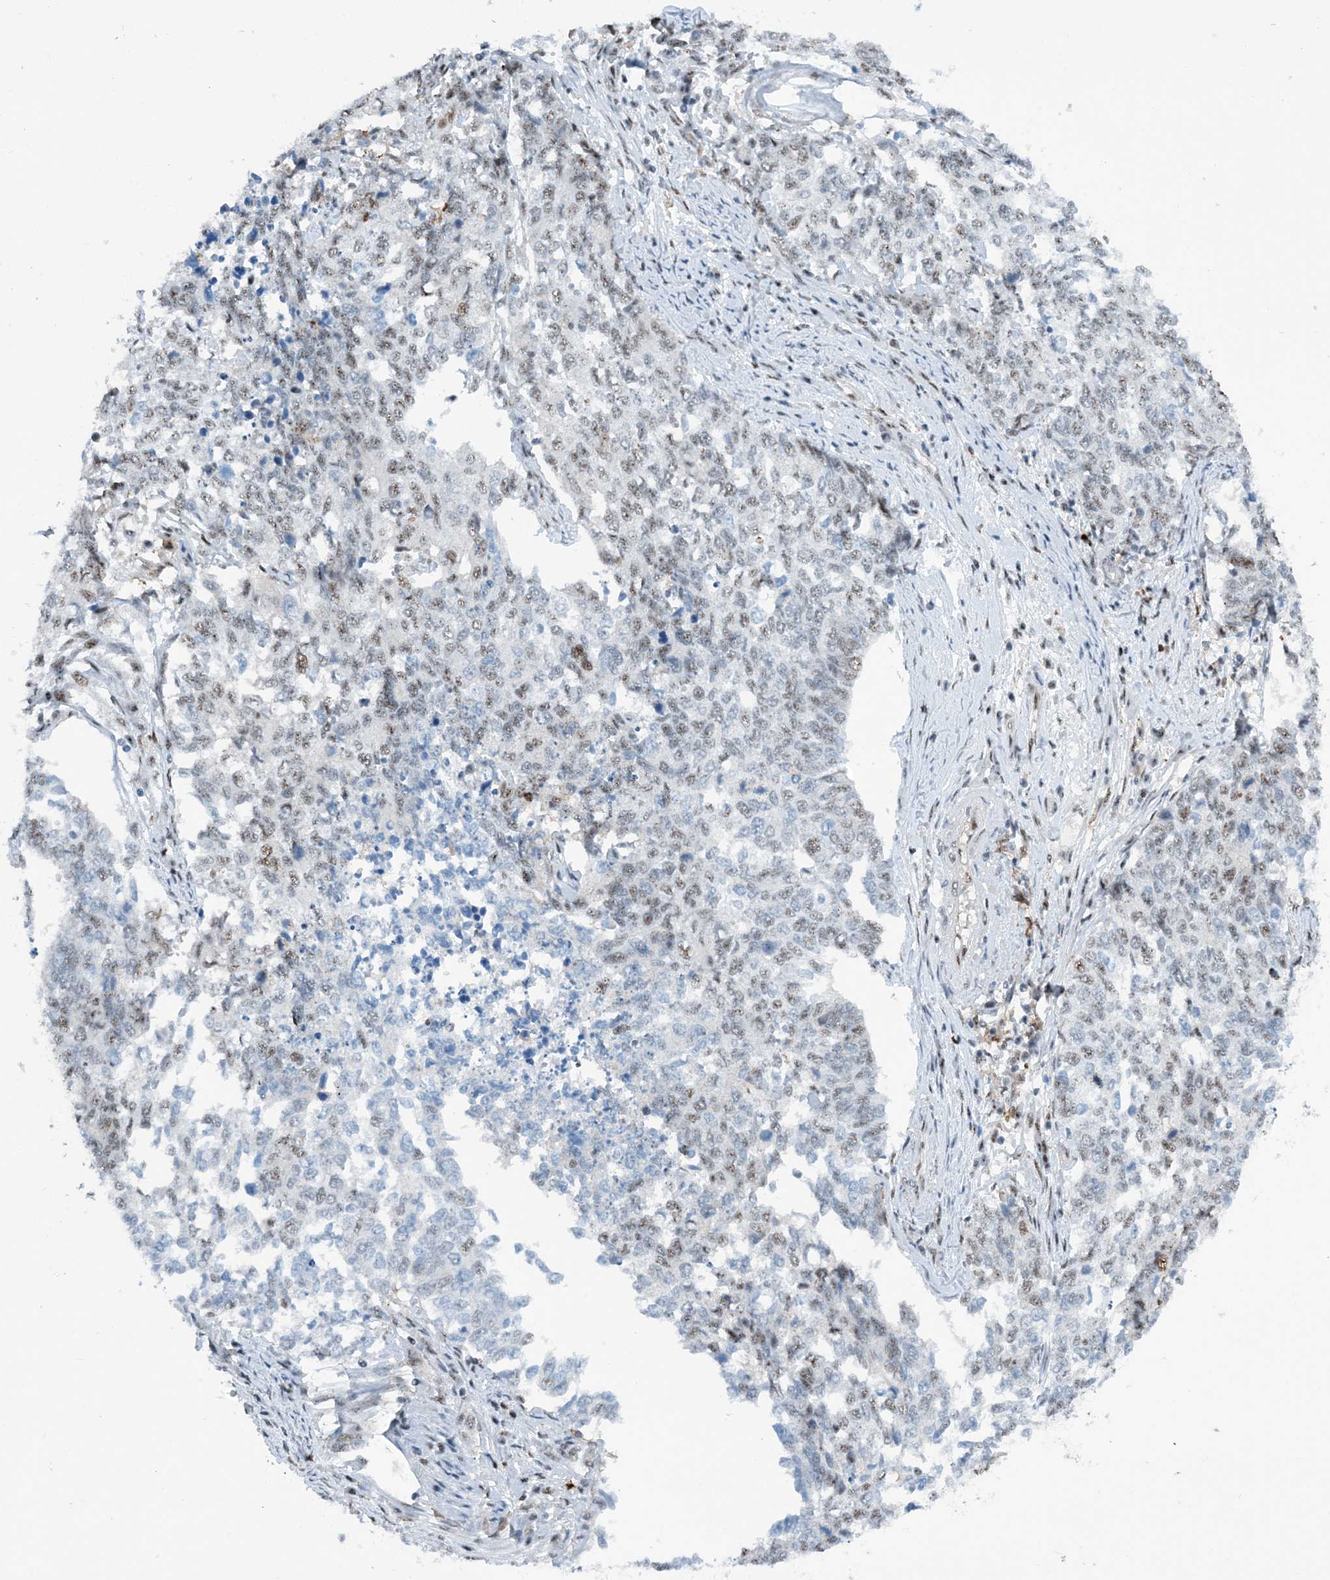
{"staining": {"intensity": "weak", "quantity": "25%-75%", "location": "nuclear"}, "tissue": "cervical cancer", "cell_type": "Tumor cells", "image_type": "cancer", "snomed": [{"axis": "morphology", "description": "Squamous cell carcinoma, NOS"}, {"axis": "topography", "description": "Cervix"}], "caption": "A brown stain highlights weak nuclear staining of a protein in cervical cancer (squamous cell carcinoma) tumor cells.", "gene": "HEMK1", "patient": {"sex": "female", "age": 63}}